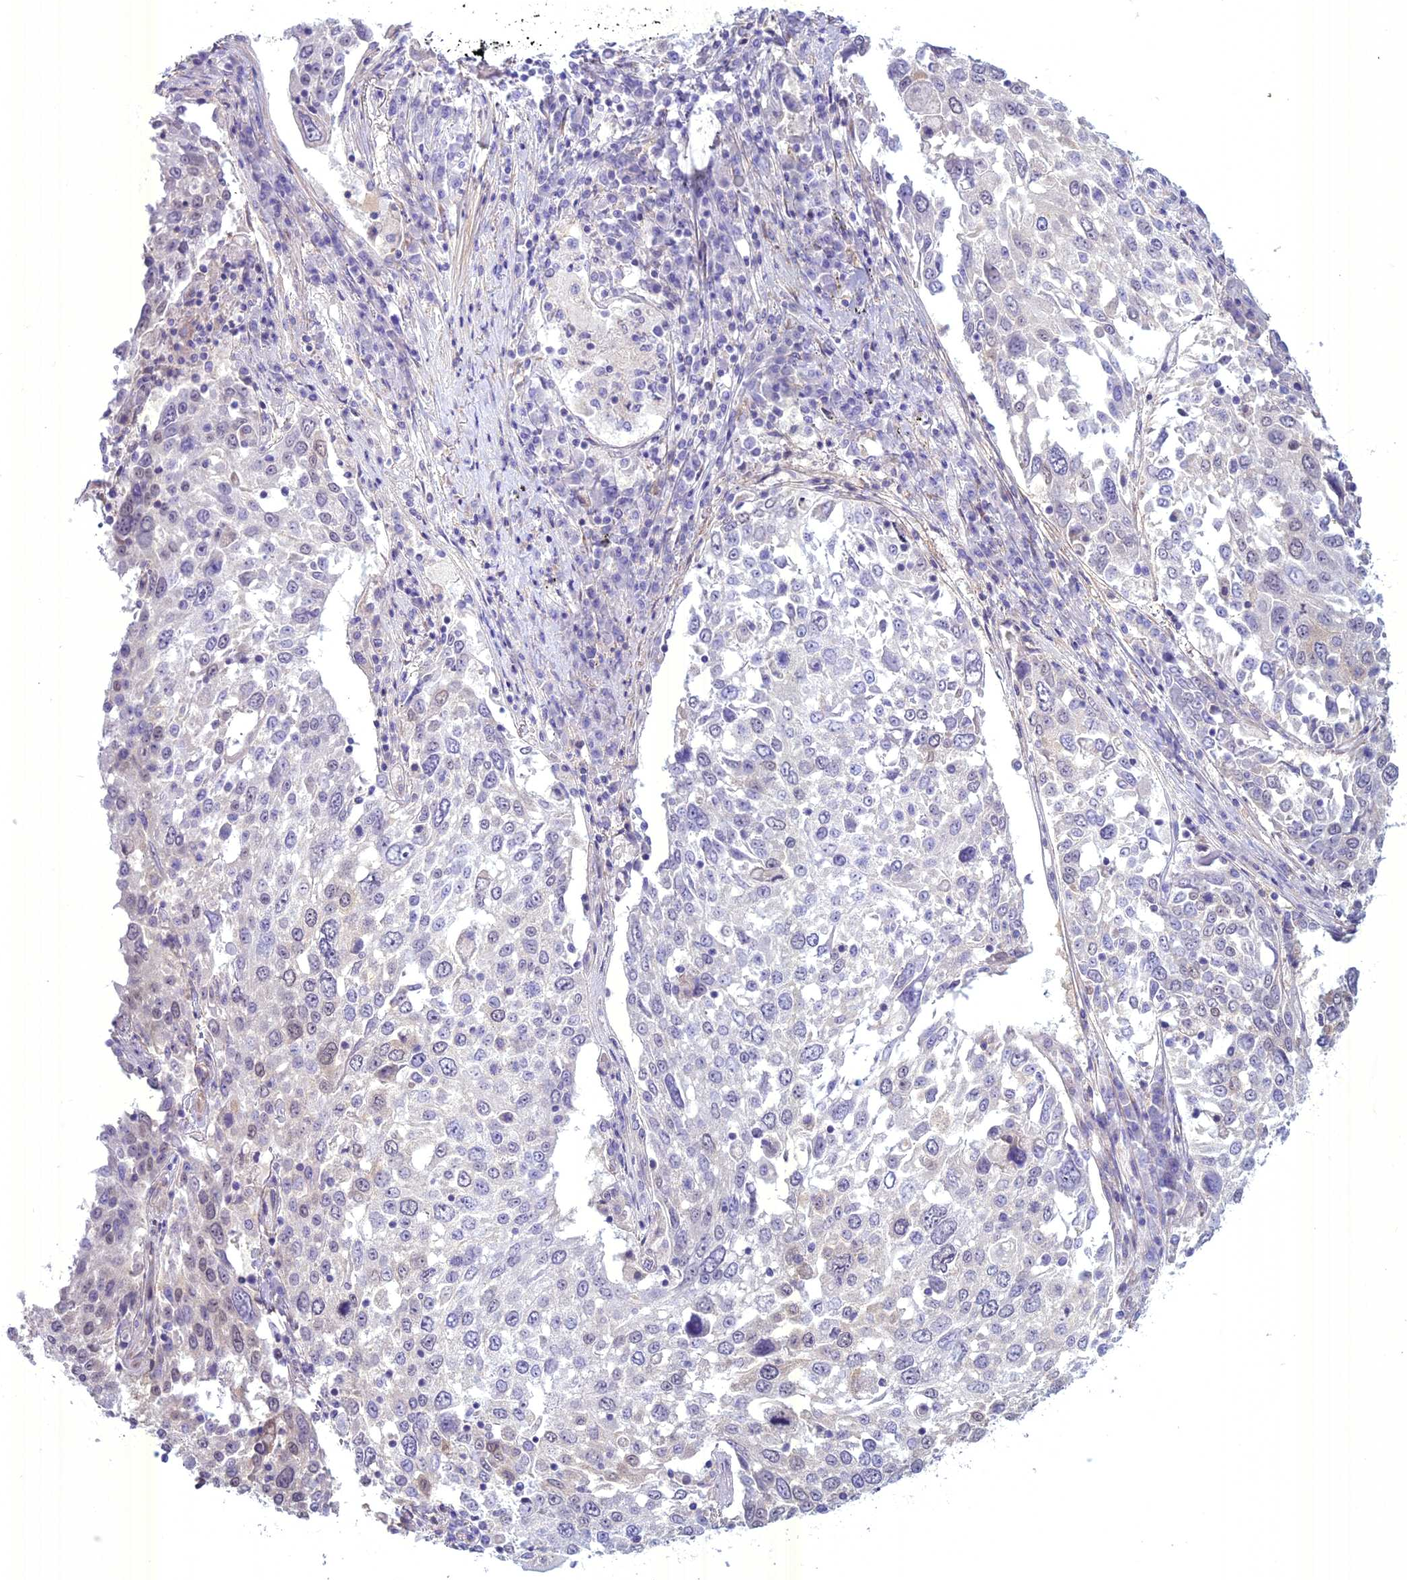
{"staining": {"intensity": "weak", "quantity": "<25%", "location": "cytoplasmic/membranous,nuclear"}, "tissue": "lung cancer", "cell_type": "Tumor cells", "image_type": "cancer", "snomed": [{"axis": "morphology", "description": "Squamous cell carcinoma, NOS"}, {"axis": "topography", "description": "Lung"}], "caption": "This histopathology image is of squamous cell carcinoma (lung) stained with IHC to label a protein in brown with the nuclei are counter-stained blue. There is no expression in tumor cells.", "gene": "SPHKAP", "patient": {"sex": "male", "age": 65}}